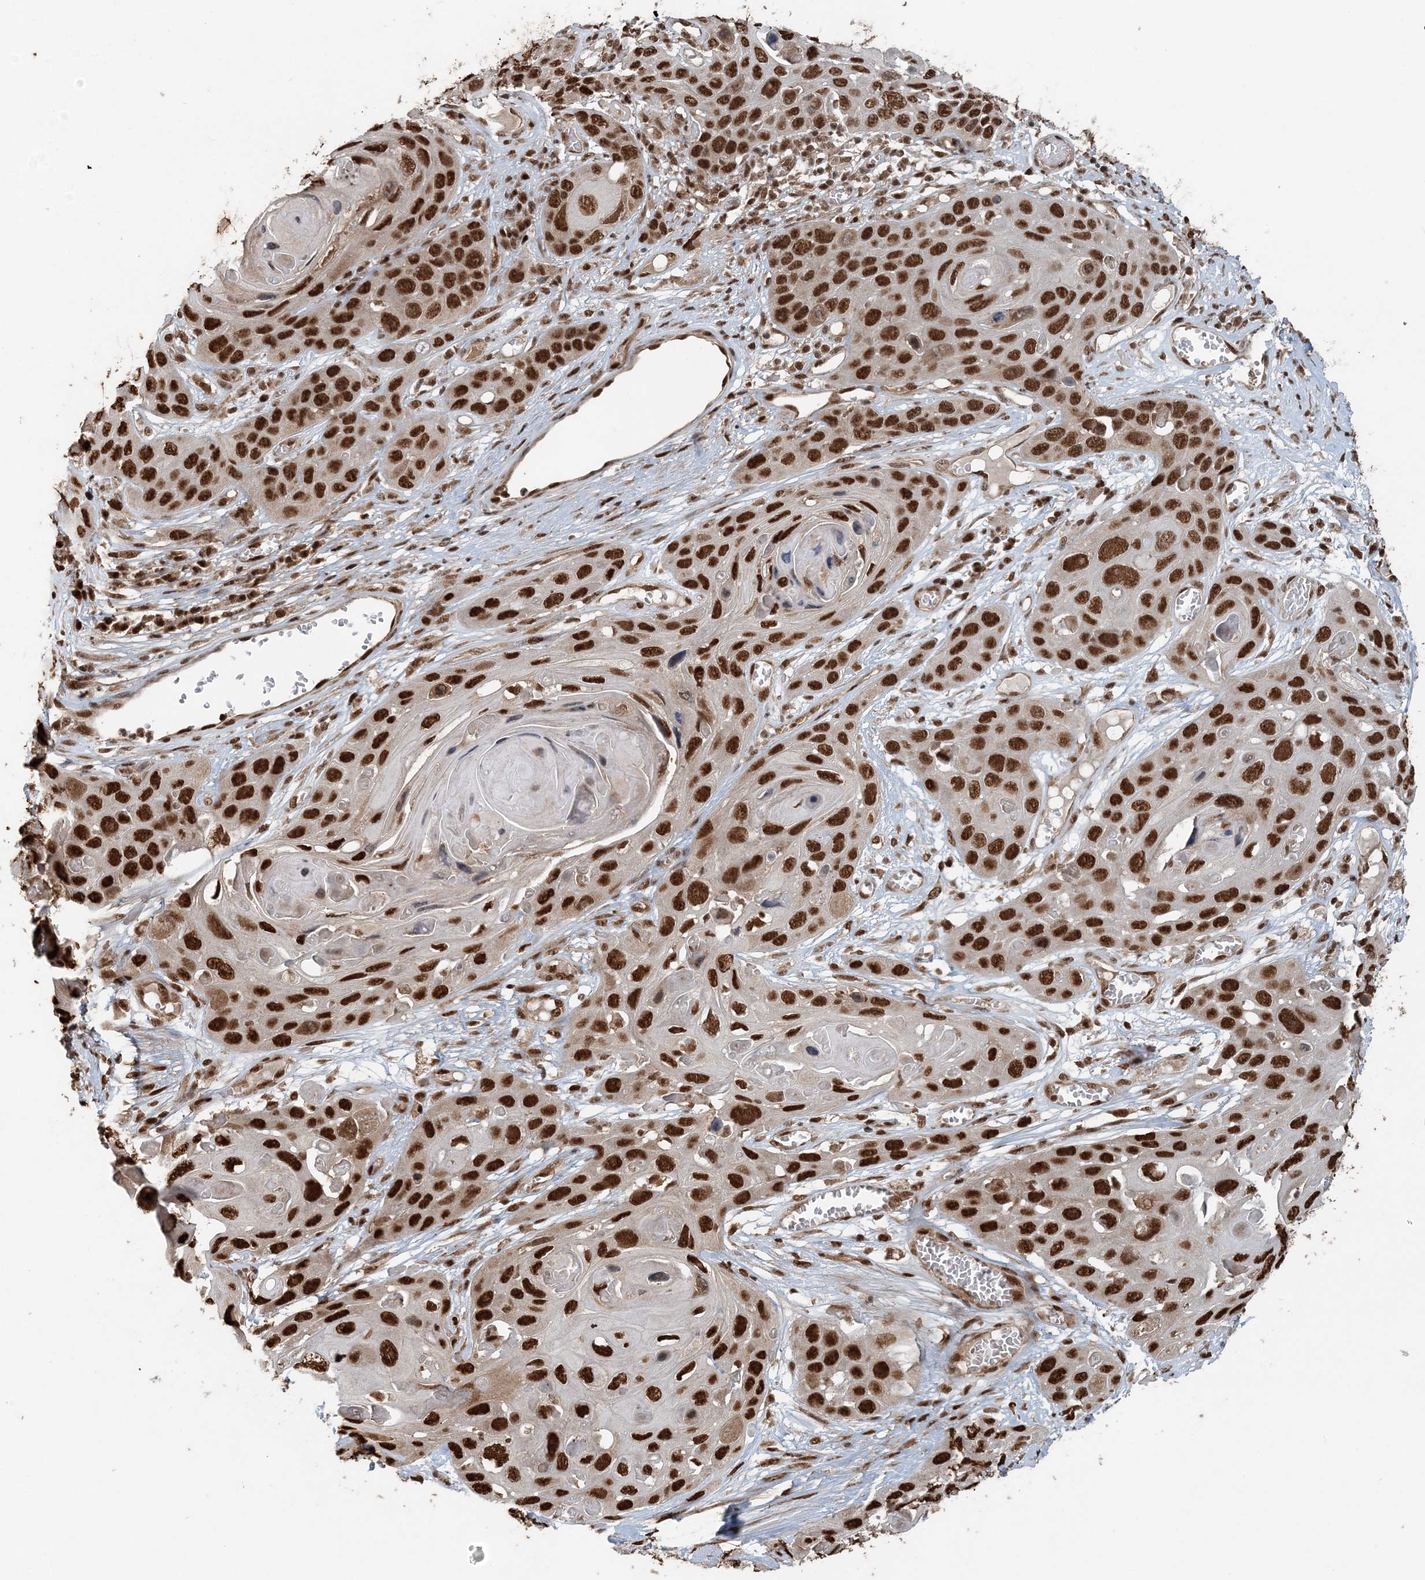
{"staining": {"intensity": "strong", "quantity": ">75%", "location": "nuclear"}, "tissue": "skin cancer", "cell_type": "Tumor cells", "image_type": "cancer", "snomed": [{"axis": "morphology", "description": "Squamous cell carcinoma, NOS"}, {"axis": "topography", "description": "Skin"}], "caption": "High-magnification brightfield microscopy of skin cancer stained with DAB (brown) and counterstained with hematoxylin (blue). tumor cells exhibit strong nuclear expression is seen in approximately>75% of cells. Using DAB (brown) and hematoxylin (blue) stains, captured at high magnification using brightfield microscopy.", "gene": "ARHGAP35", "patient": {"sex": "male", "age": 55}}